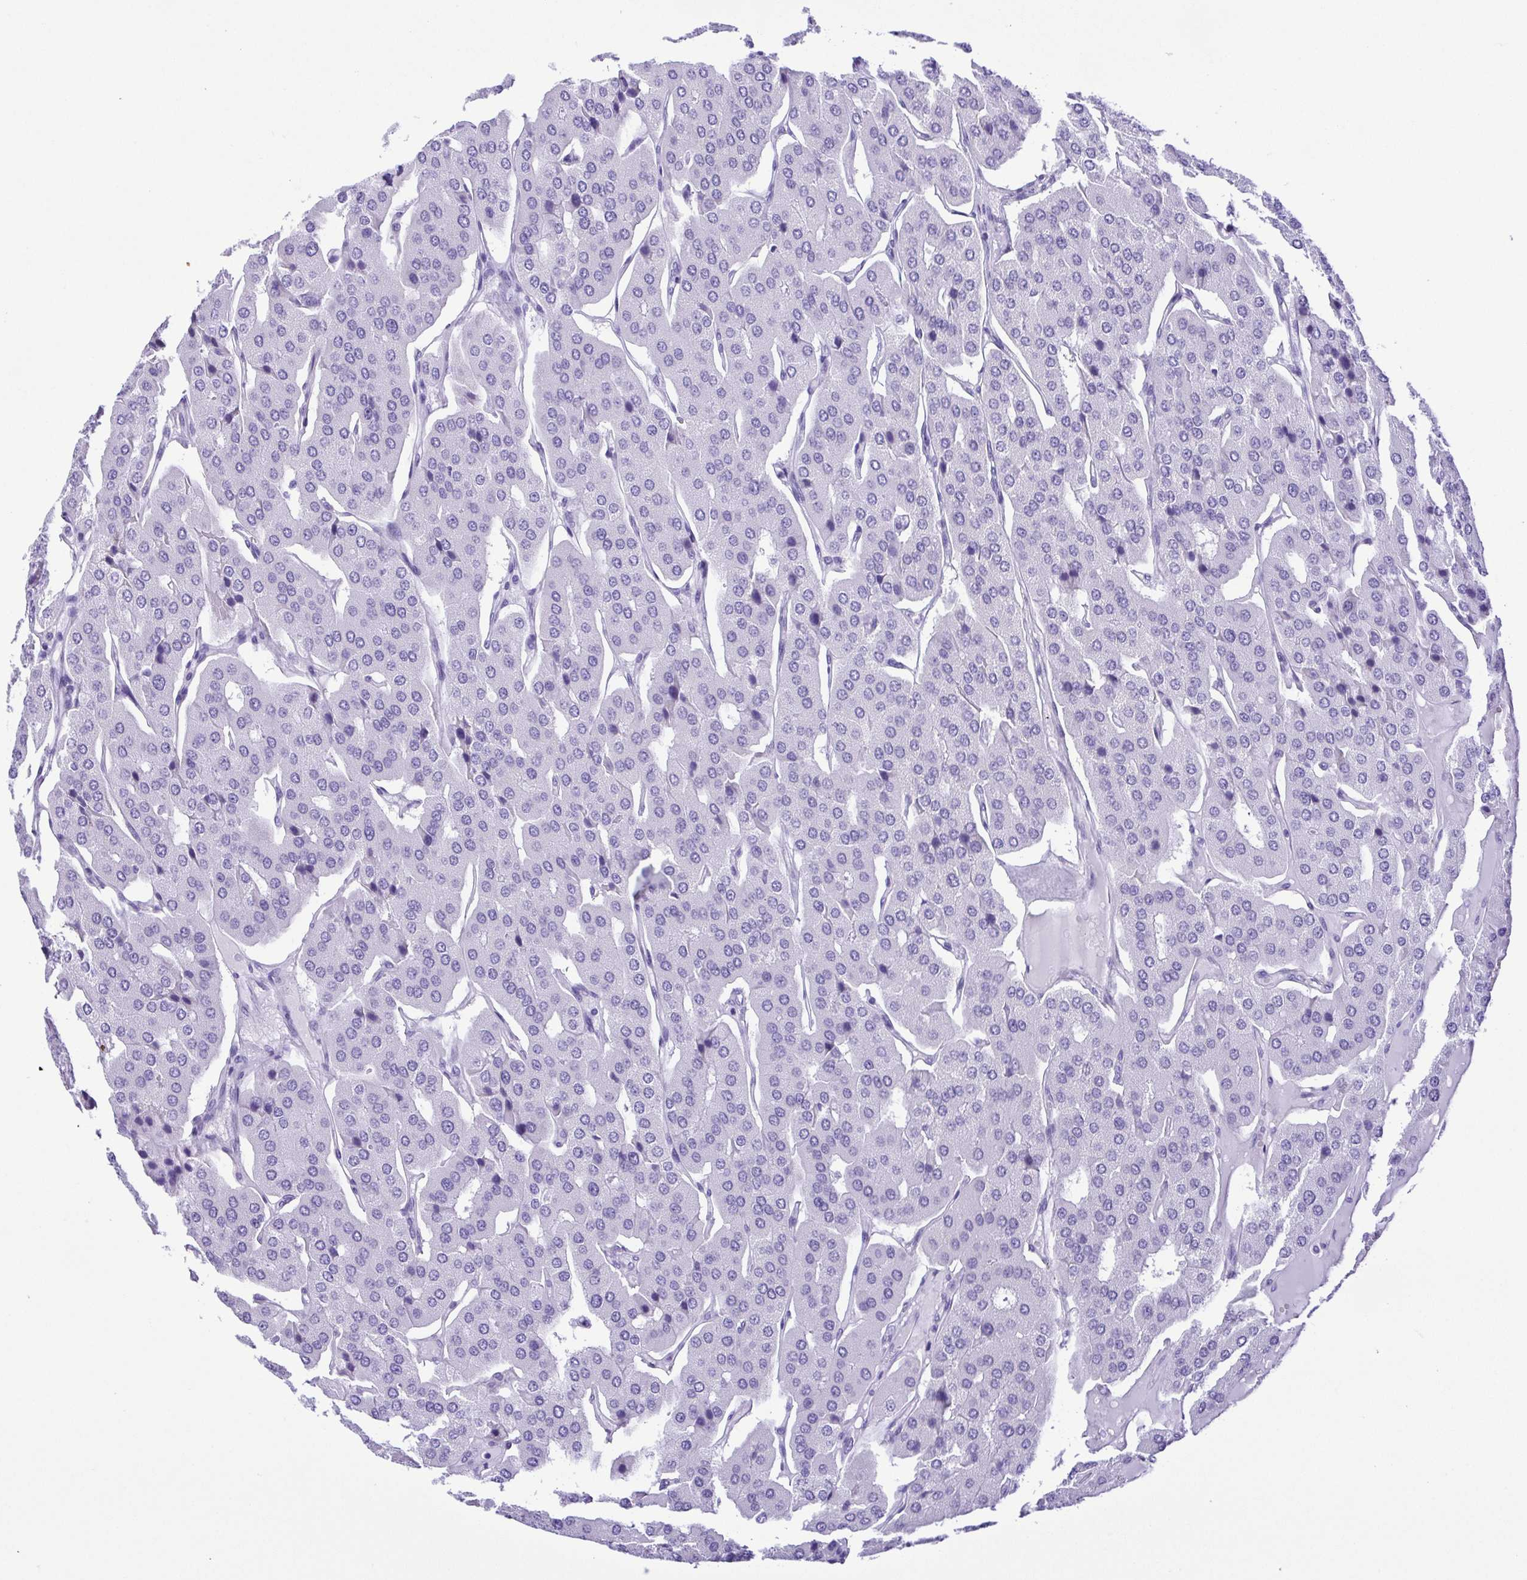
{"staining": {"intensity": "negative", "quantity": "none", "location": "none"}, "tissue": "parathyroid gland", "cell_type": "Glandular cells", "image_type": "normal", "snomed": [{"axis": "morphology", "description": "Normal tissue, NOS"}, {"axis": "morphology", "description": "Adenoma, NOS"}, {"axis": "topography", "description": "Parathyroid gland"}], "caption": "Parathyroid gland was stained to show a protein in brown. There is no significant staining in glandular cells.", "gene": "PAK3", "patient": {"sex": "female", "age": 86}}